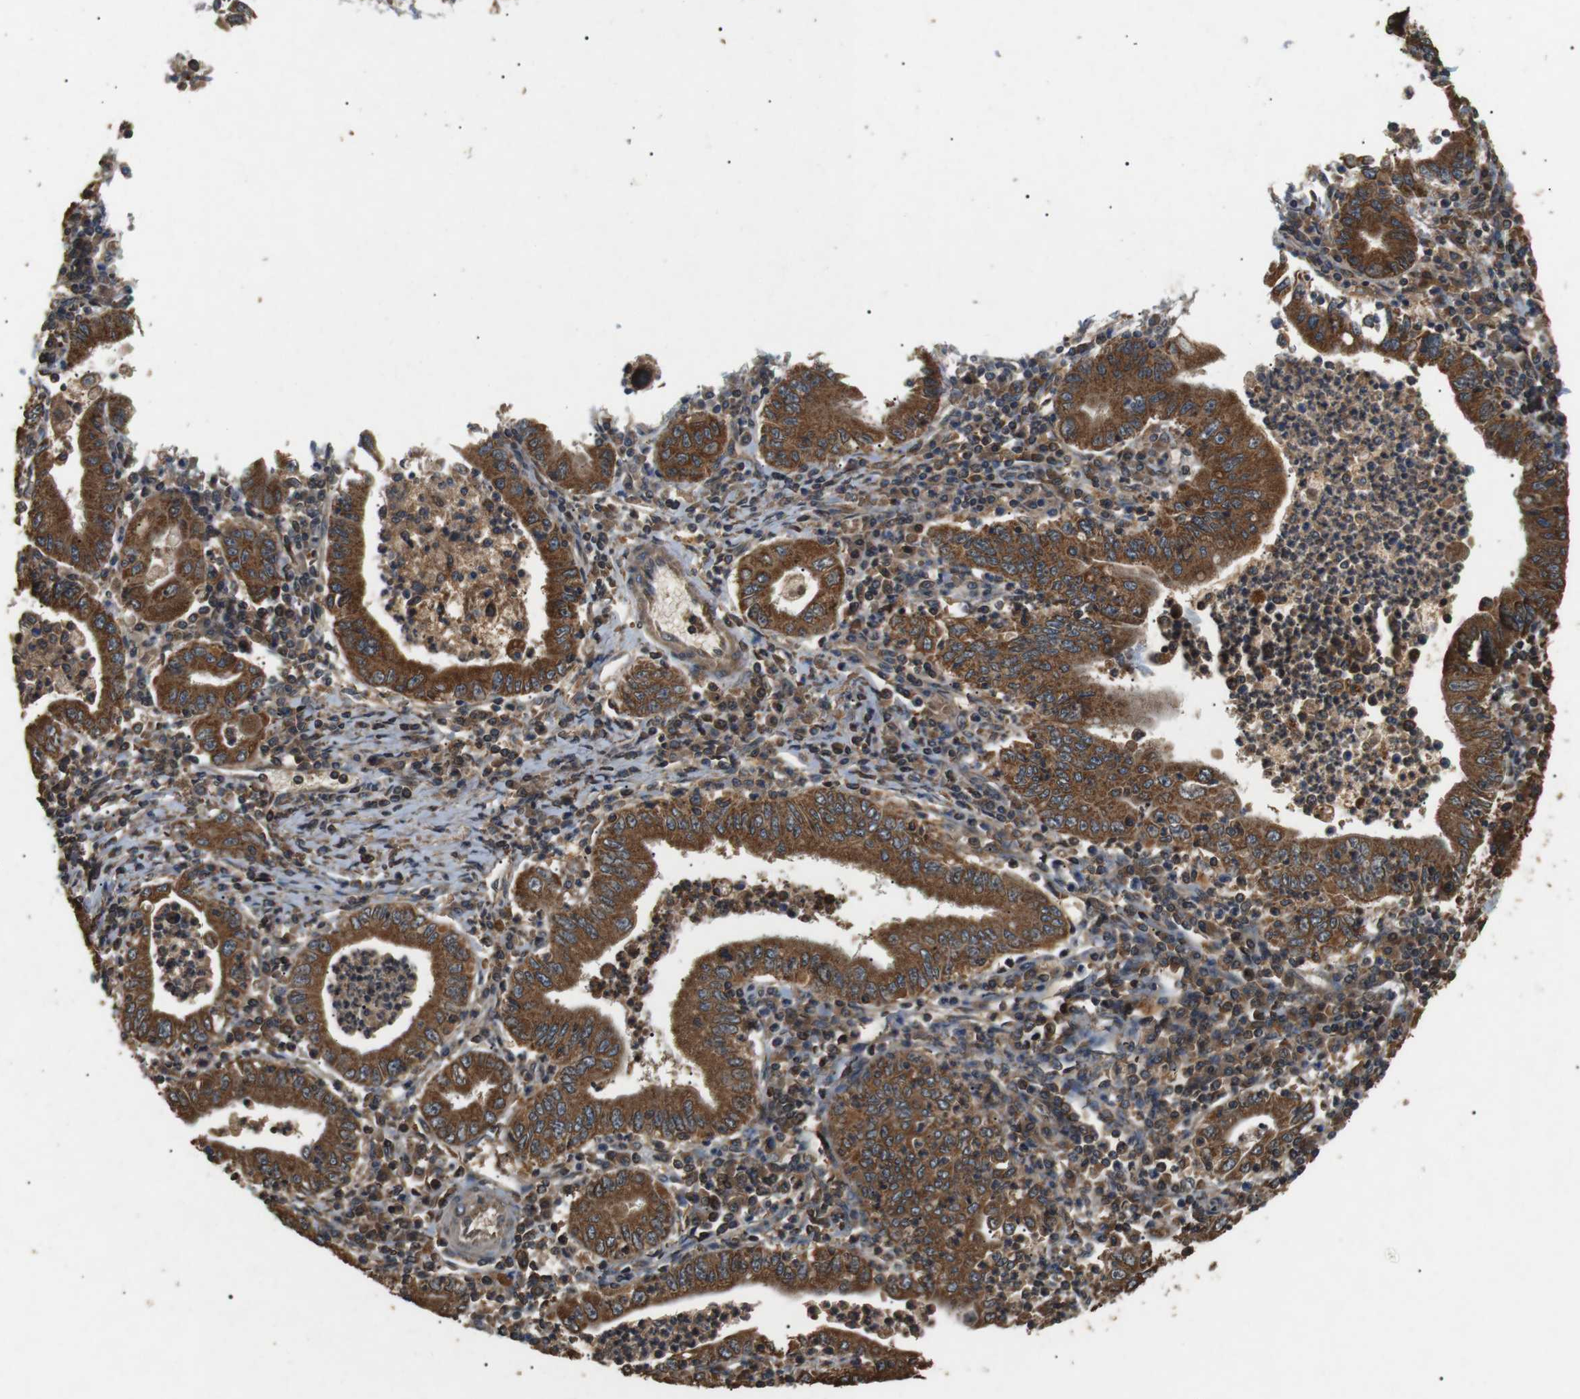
{"staining": {"intensity": "strong", "quantity": ">75%", "location": "cytoplasmic/membranous"}, "tissue": "stomach cancer", "cell_type": "Tumor cells", "image_type": "cancer", "snomed": [{"axis": "morphology", "description": "Normal tissue, NOS"}, {"axis": "morphology", "description": "Adenocarcinoma, NOS"}, {"axis": "topography", "description": "Esophagus"}, {"axis": "topography", "description": "Stomach, upper"}, {"axis": "topography", "description": "Peripheral nerve tissue"}], "caption": "Stomach cancer stained with a brown dye shows strong cytoplasmic/membranous positive positivity in about >75% of tumor cells.", "gene": "TBC1D15", "patient": {"sex": "male", "age": 62}}